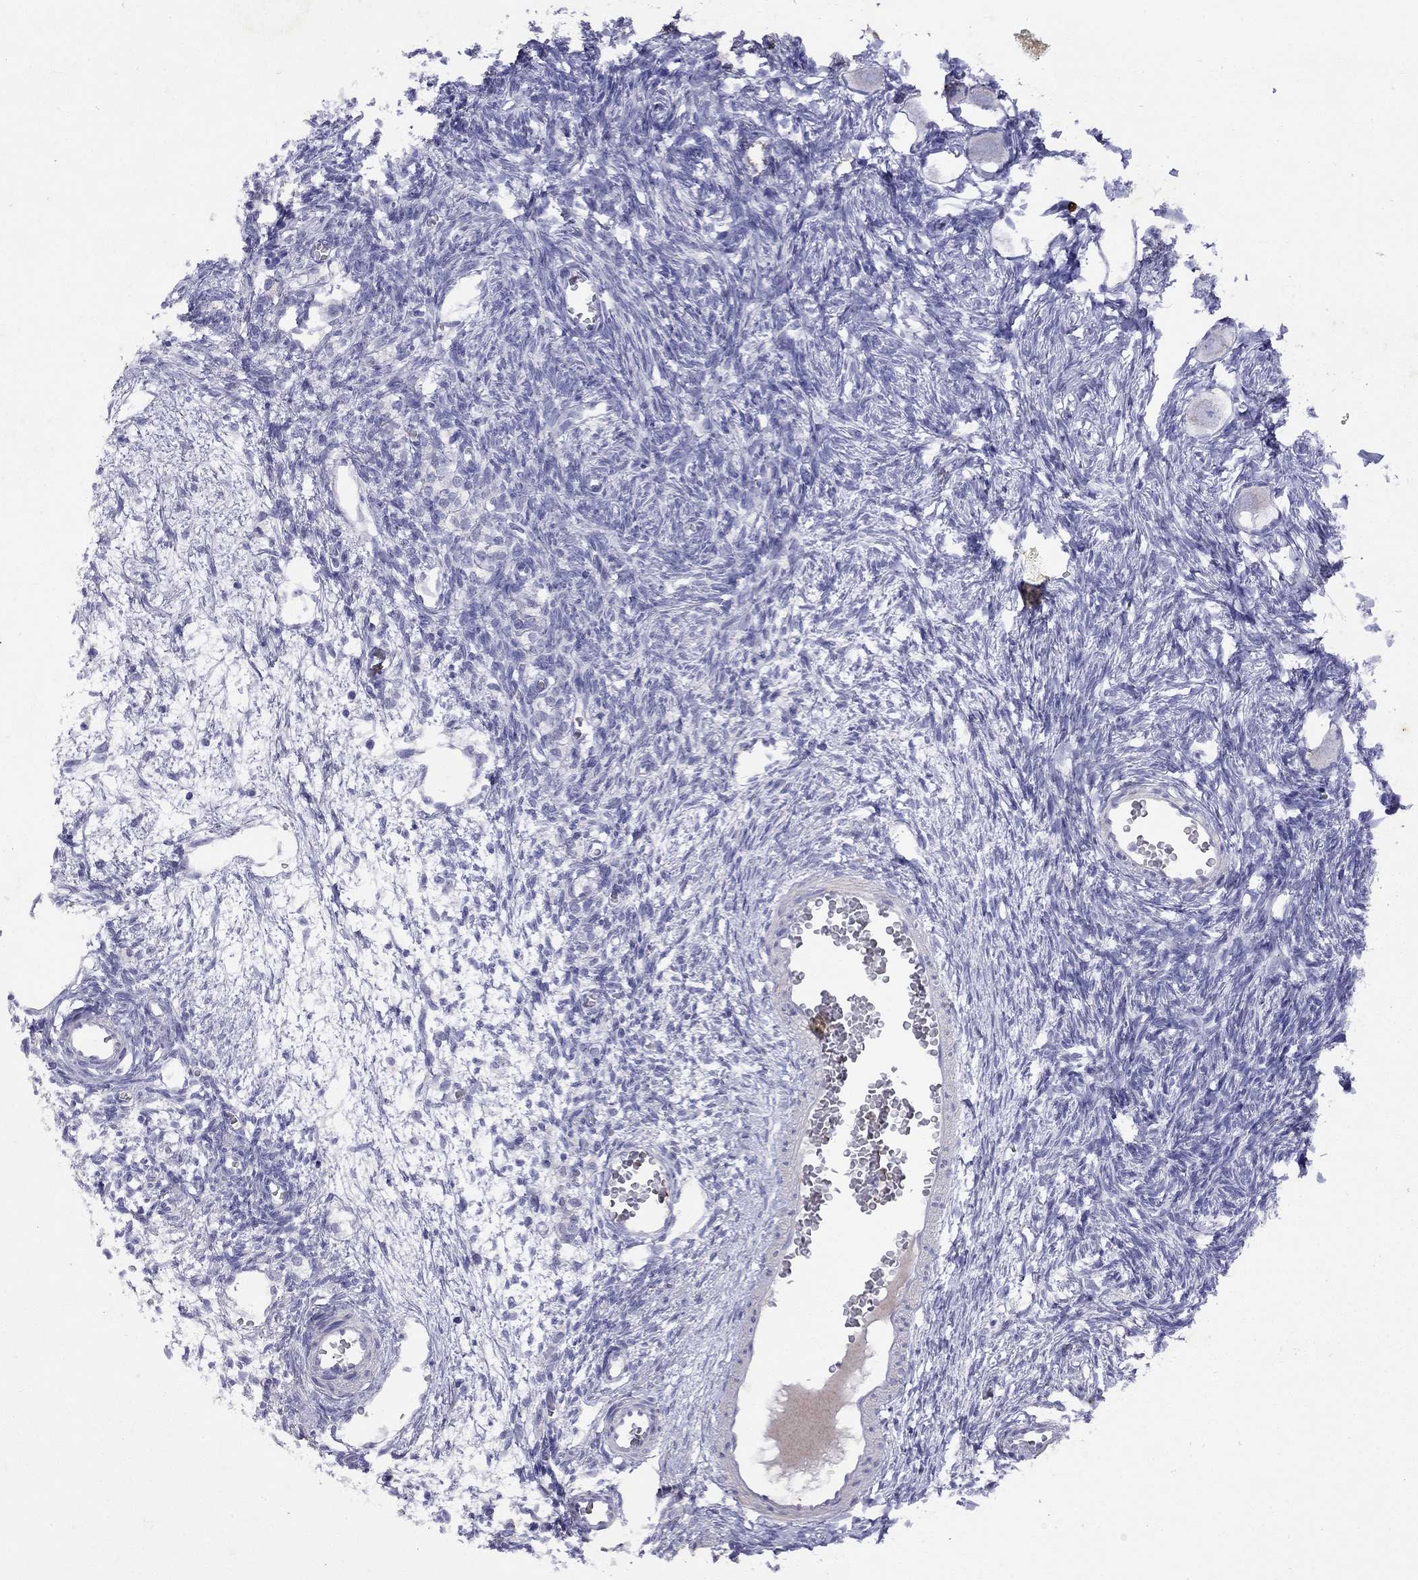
{"staining": {"intensity": "negative", "quantity": "none", "location": "none"}, "tissue": "ovary", "cell_type": "Follicle cells", "image_type": "normal", "snomed": [{"axis": "morphology", "description": "Normal tissue, NOS"}, {"axis": "topography", "description": "Ovary"}], "caption": "High power microscopy micrograph of an immunohistochemistry histopathology image of normal ovary, revealing no significant expression in follicle cells.", "gene": "GNAT3", "patient": {"sex": "female", "age": 27}}